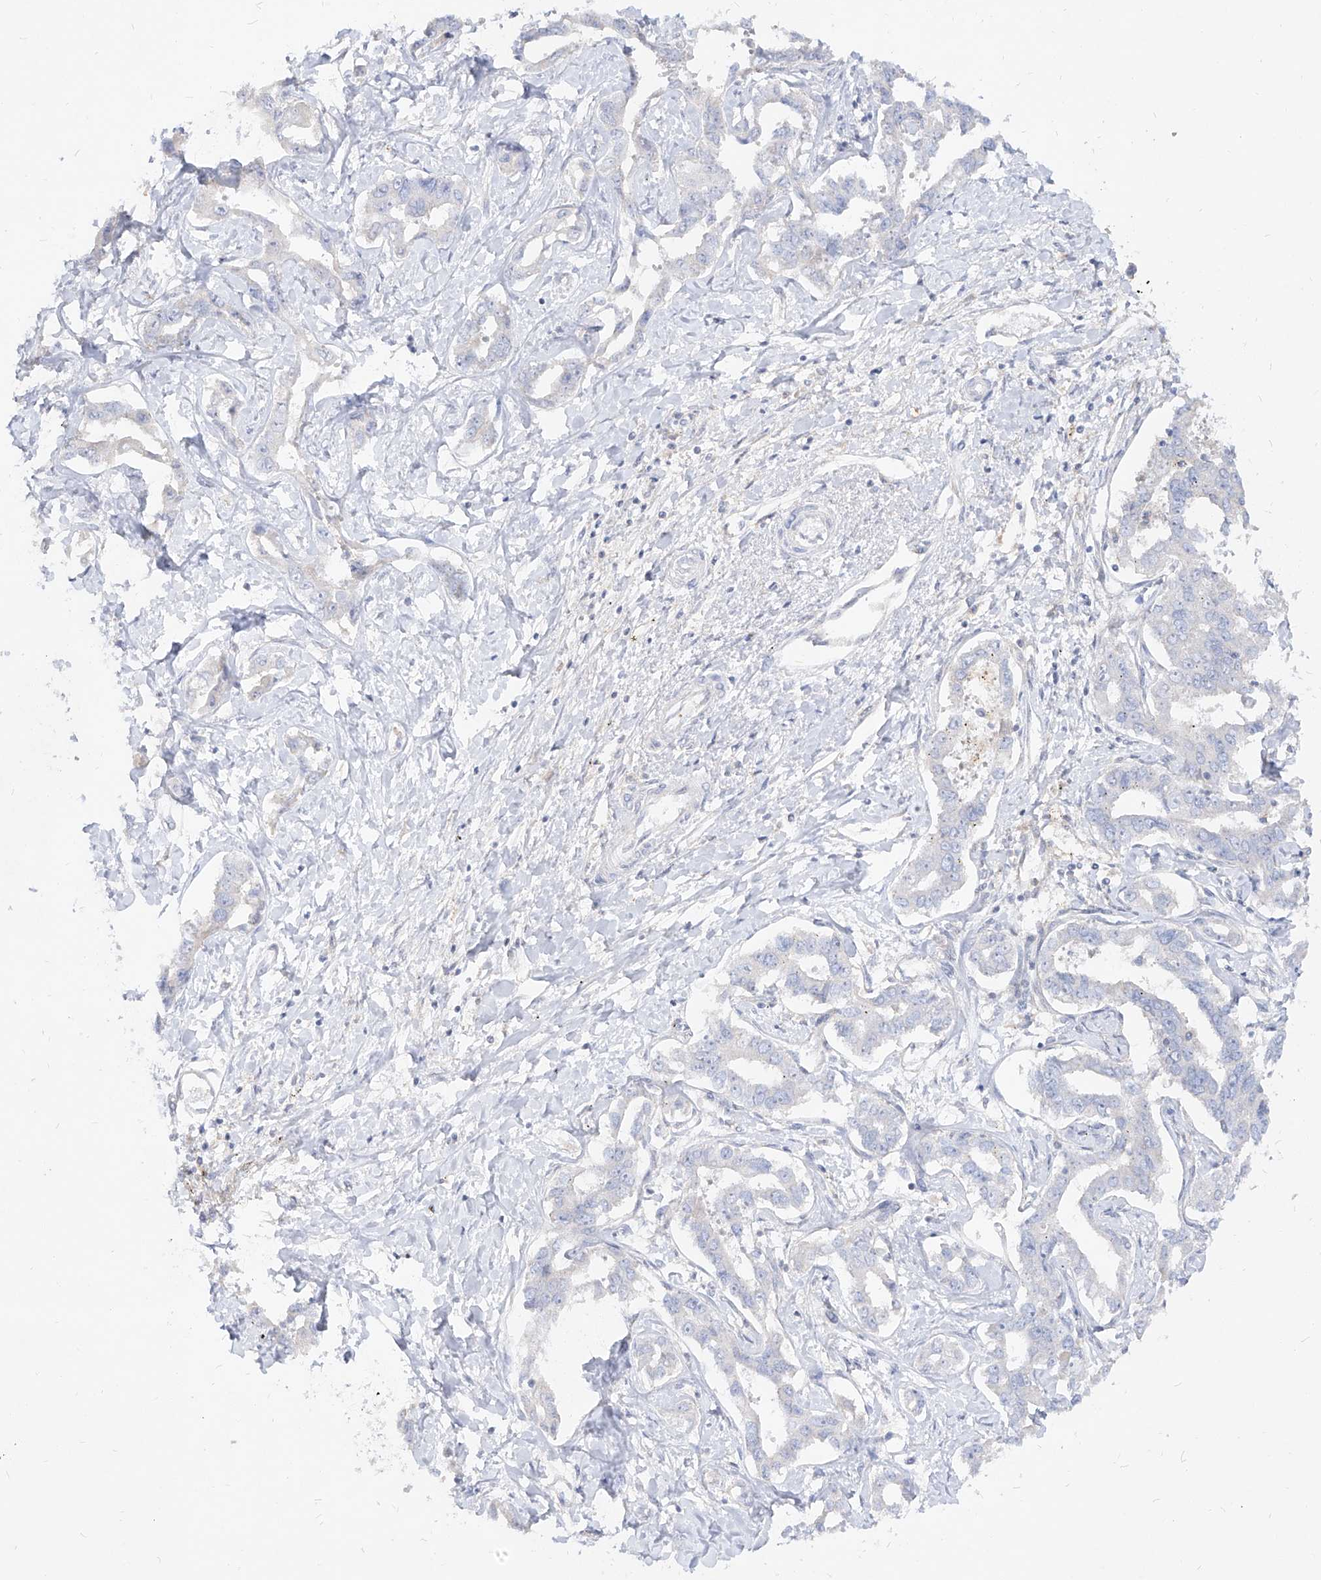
{"staining": {"intensity": "negative", "quantity": "none", "location": "none"}, "tissue": "liver cancer", "cell_type": "Tumor cells", "image_type": "cancer", "snomed": [{"axis": "morphology", "description": "Cholangiocarcinoma"}, {"axis": "topography", "description": "Liver"}], "caption": "This is an IHC histopathology image of human liver cancer (cholangiocarcinoma). There is no positivity in tumor cells.", "gene": "RBFOX3", "patient": {"sex": "male", "age": 59}}